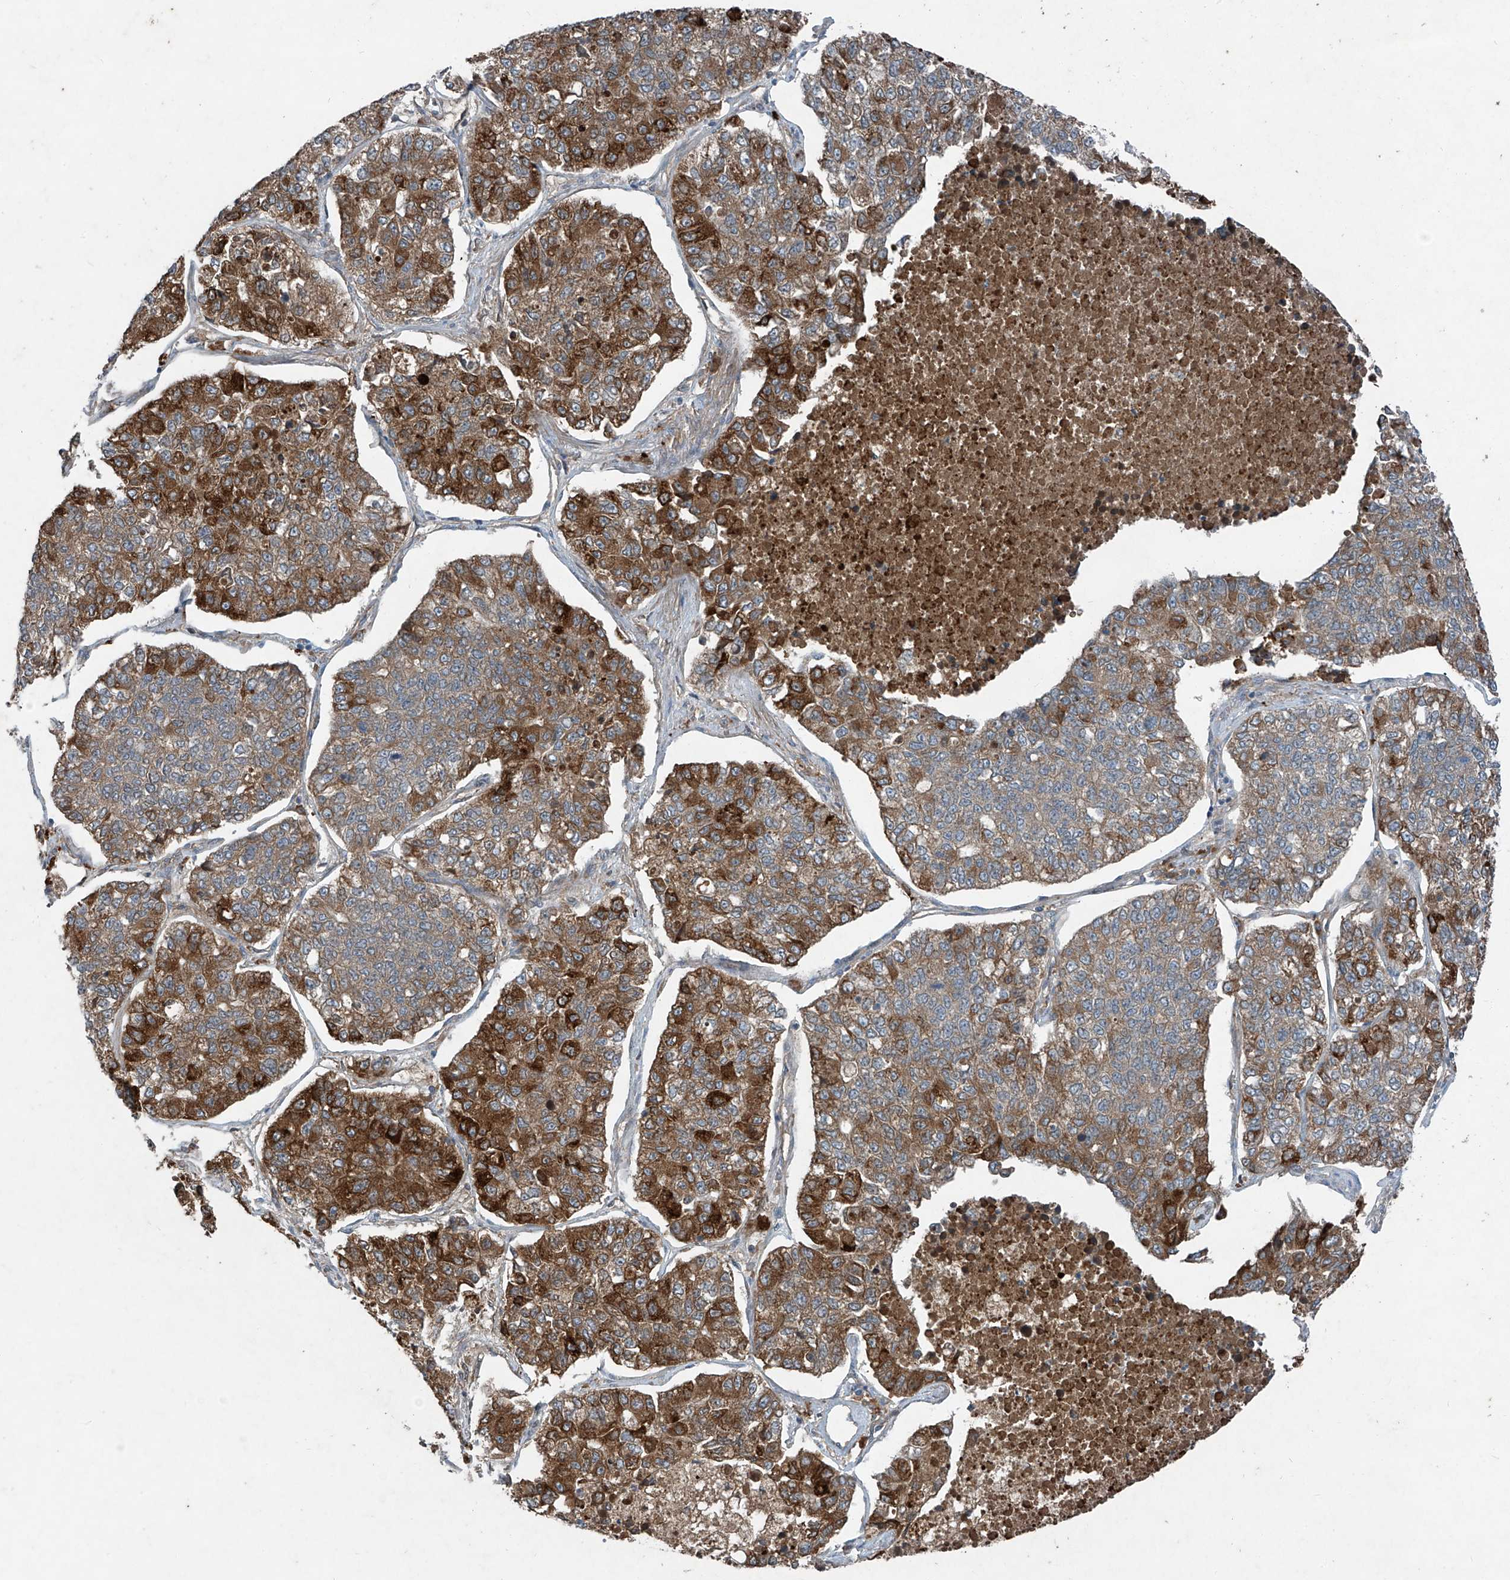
{"staining": {"intensity": "moderate", "quantity": ">75%", "location": "cytoplasmic/membranous"}, "tissue": "lung cancer", "cell_type": "Tumor cells", "image_type": "cancer", "snomed": [{"axis": "morphology", "description": "Adenocarcinoma, NOS"}, {"axis": "topography", "description": "Lung"}], "caption": "An immunohistochemistry (IHC) histopathology image of neoplastic tissue is shown. Protein staining in brown labels moderate cytoplasmic/membranous positivity in lung adenocarcinoma within tumor cells. The protein of interest is shown in brown color, while the nuclei are stained blue.", "gene": "FOXRED2", "patient": {"sex": "male", "age": 49}}